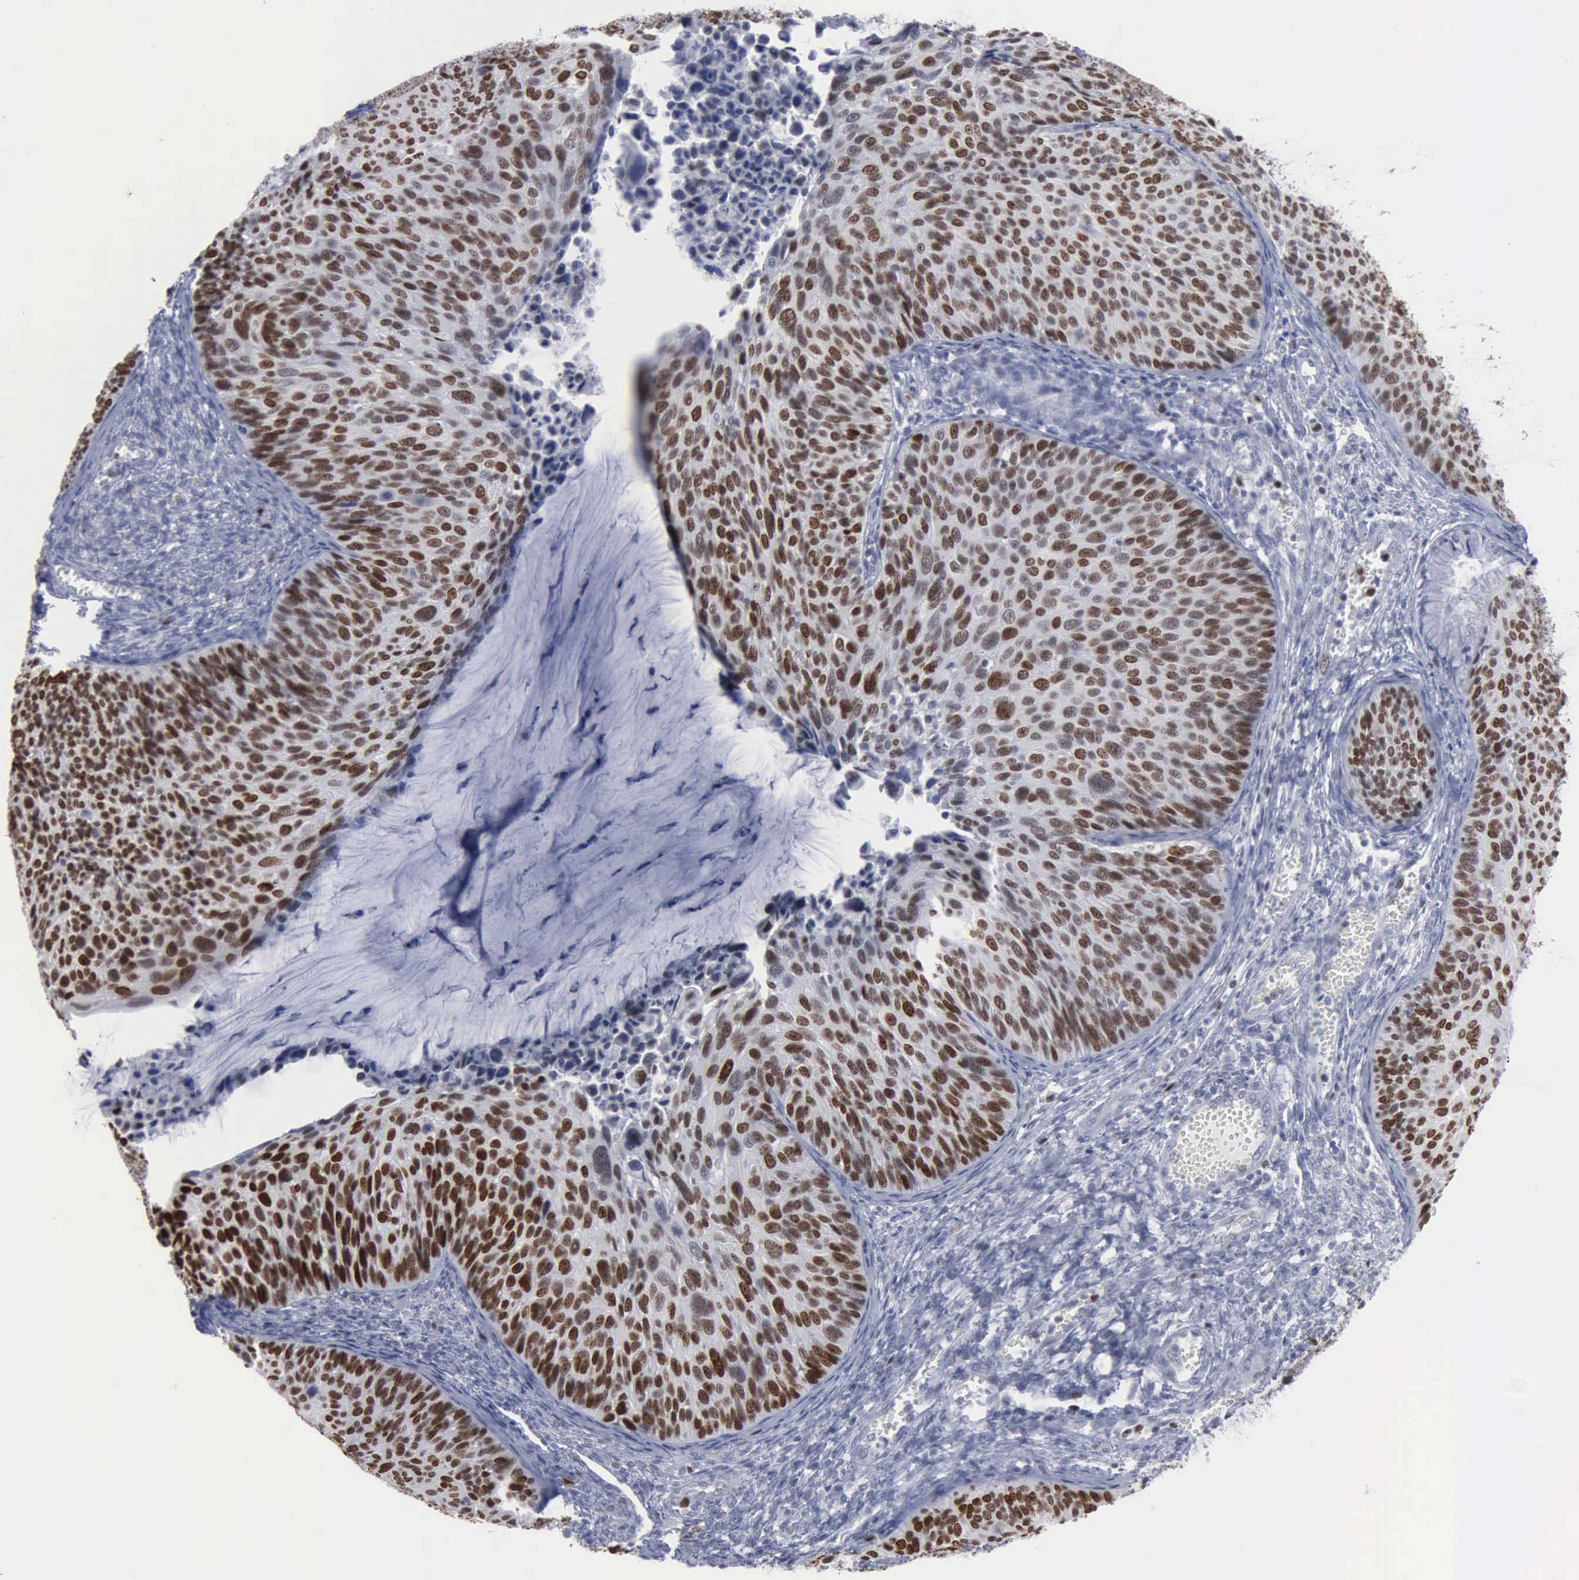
{"staining": {"intensity": "strong", "quantity": "25%-75%", "location": "nuclear"}, "tissue": "cervical cancer", "cell_type": "Tumor cells", "image_type": "cancer", "snomed": [{"axis": "morphology", "description": "Squamous cell carcinoma, NOS"}, {"axis": "topography", "description": "Cervix"}], "caption": "High-power microscopy captured an immunohistochemistry photomicrograph of cervical cancer (squamous cell carcinoma), revealing strong nuclear positivity in about 25%-75% of tumor cells. Using DAB (brown) and hematoxylin (blue) stains, captured at high magnification using brightfield microscopy.", "gene": "MCM5", "patient": {"sex": "female", "age": 36}}